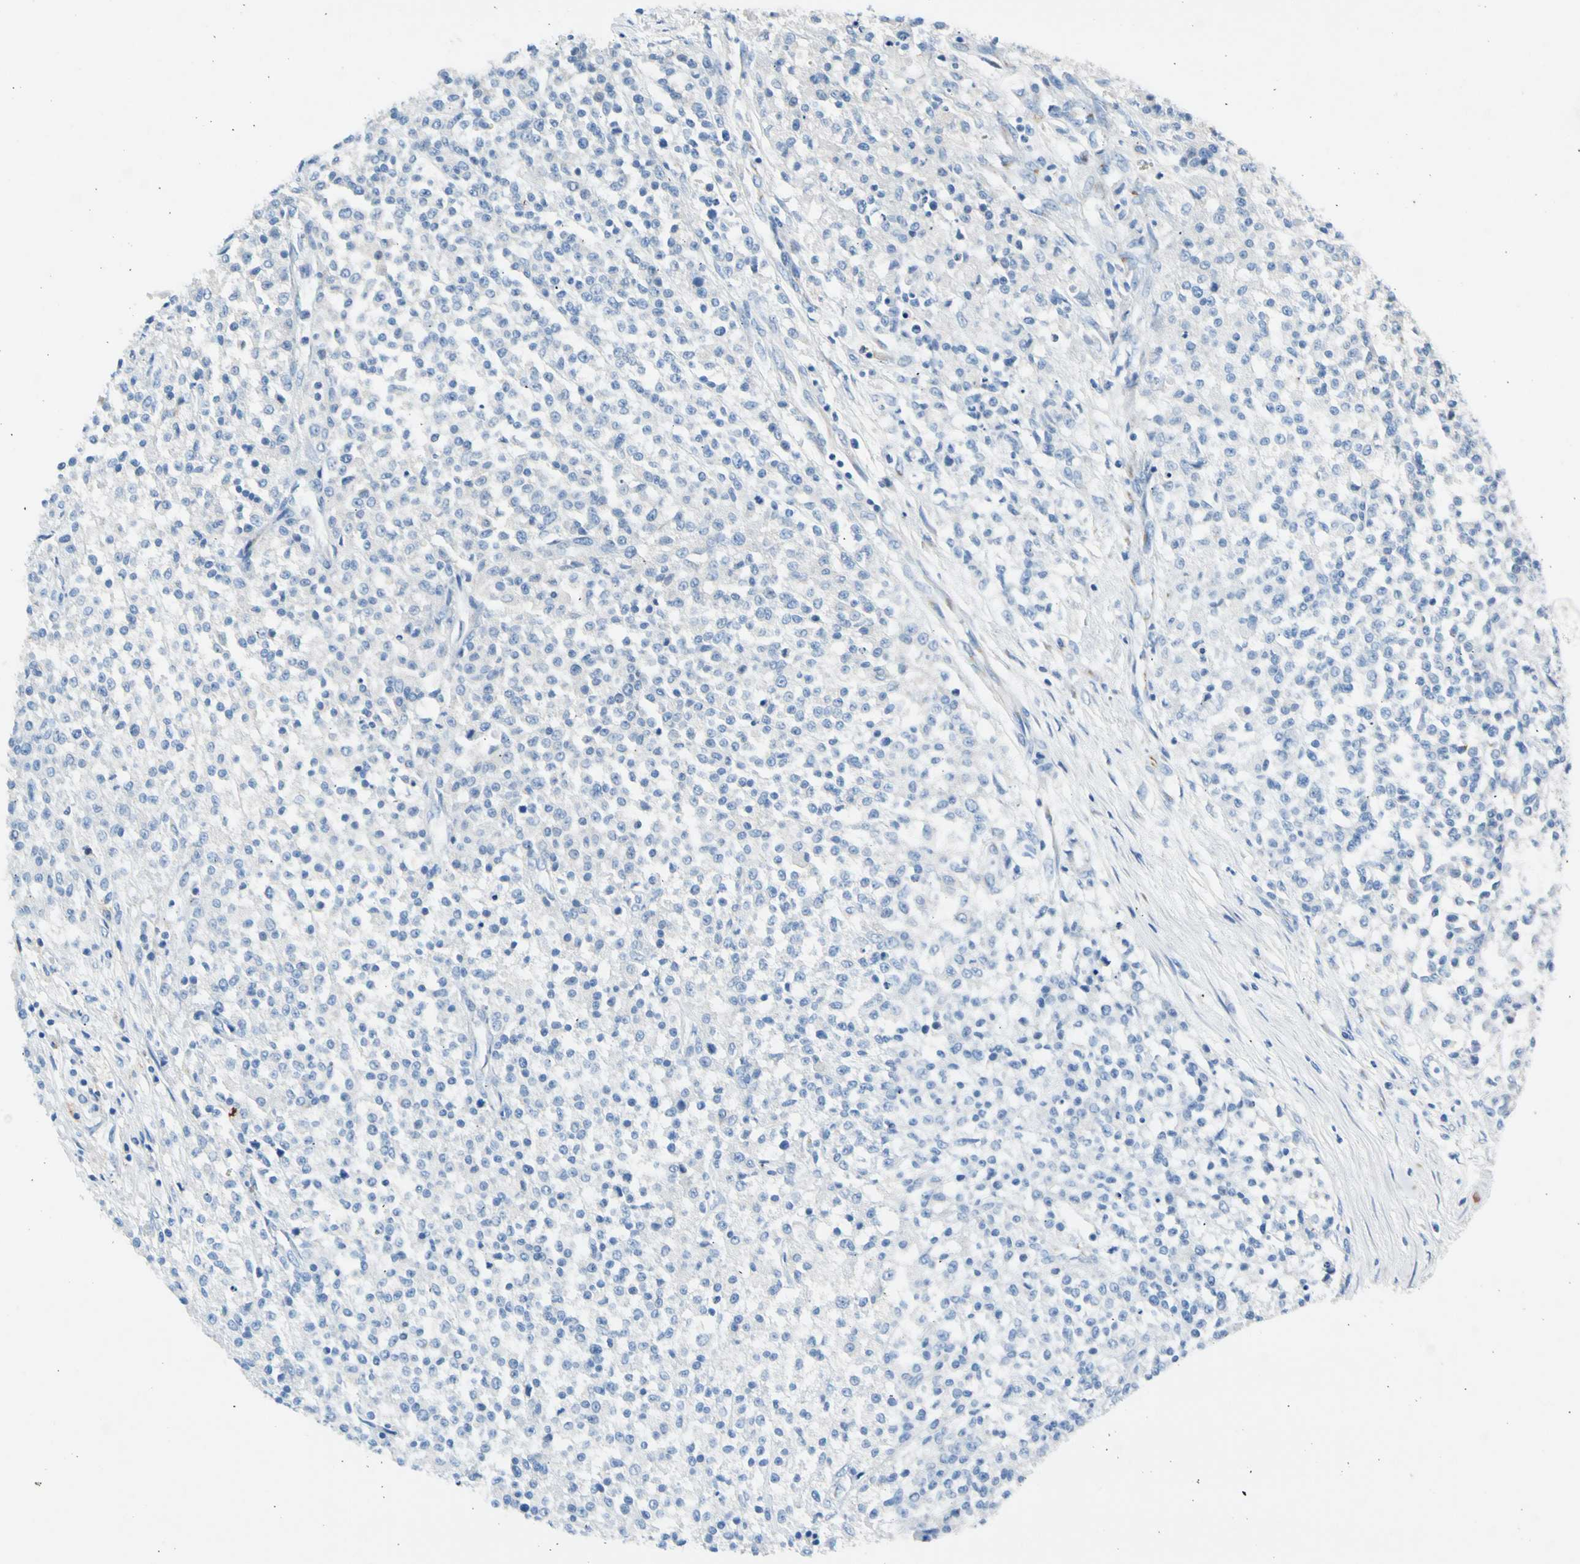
{"staining": {"intensity": "negative", "quantity": "none", "location": "none"}, "tissue": "testis cancer", "cell_type": "Tumor cells", "image_type": "cancer", "snomed": [{"axis": "morphology", "description": "Seminoma, NOS"}, {"axis": "topography", "description": "Testis"}], "caption": "Tumor cells show no significant positivity in seminoma (testis).", "gene": "GASK1B", "patient": {"sex": "male", "age": 59}}